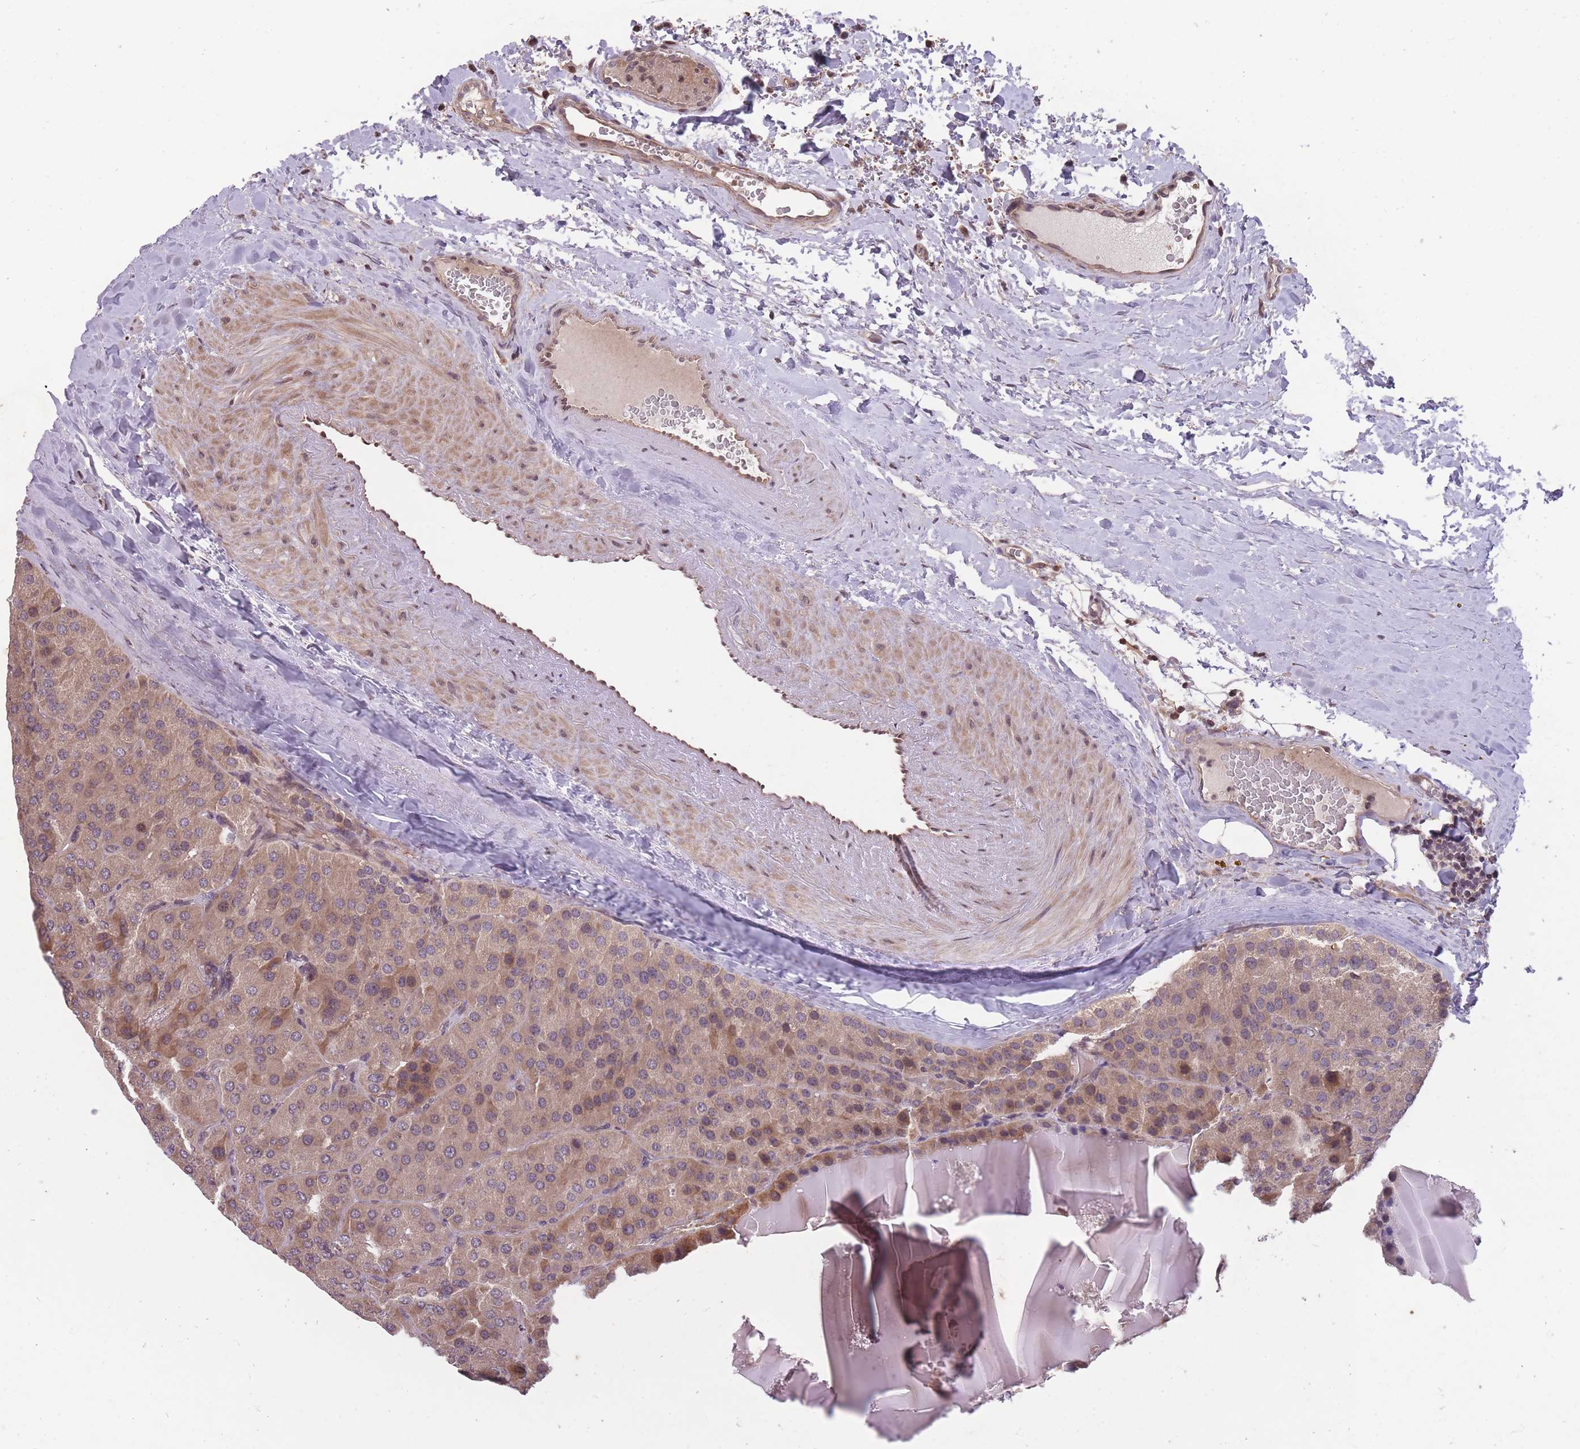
{"staining": {"intensity": "moderate", "quantity": ">75%", "location": "cytoplasmic/membranous"}, "tissue": "parathyroid gland", "cell_type": "Glandular cells", "image_type": "normal", "snomed": [{"axis": "morphology", "description": "Normal tissue, NOS"}, {"axis": "morphology", "description": "Adenoma, NOS"}, {"axis": "topography", "description": "Parathyroid gland"}], "caption": "Parathyroid gland stained with immunohistochemistry (IHC) exhibits moderate cytoplasmic/membranous positivity in approximately >75% of glandular cells.", "gene": "GGT5", "patient": {"sex": "female", "age": 86}}